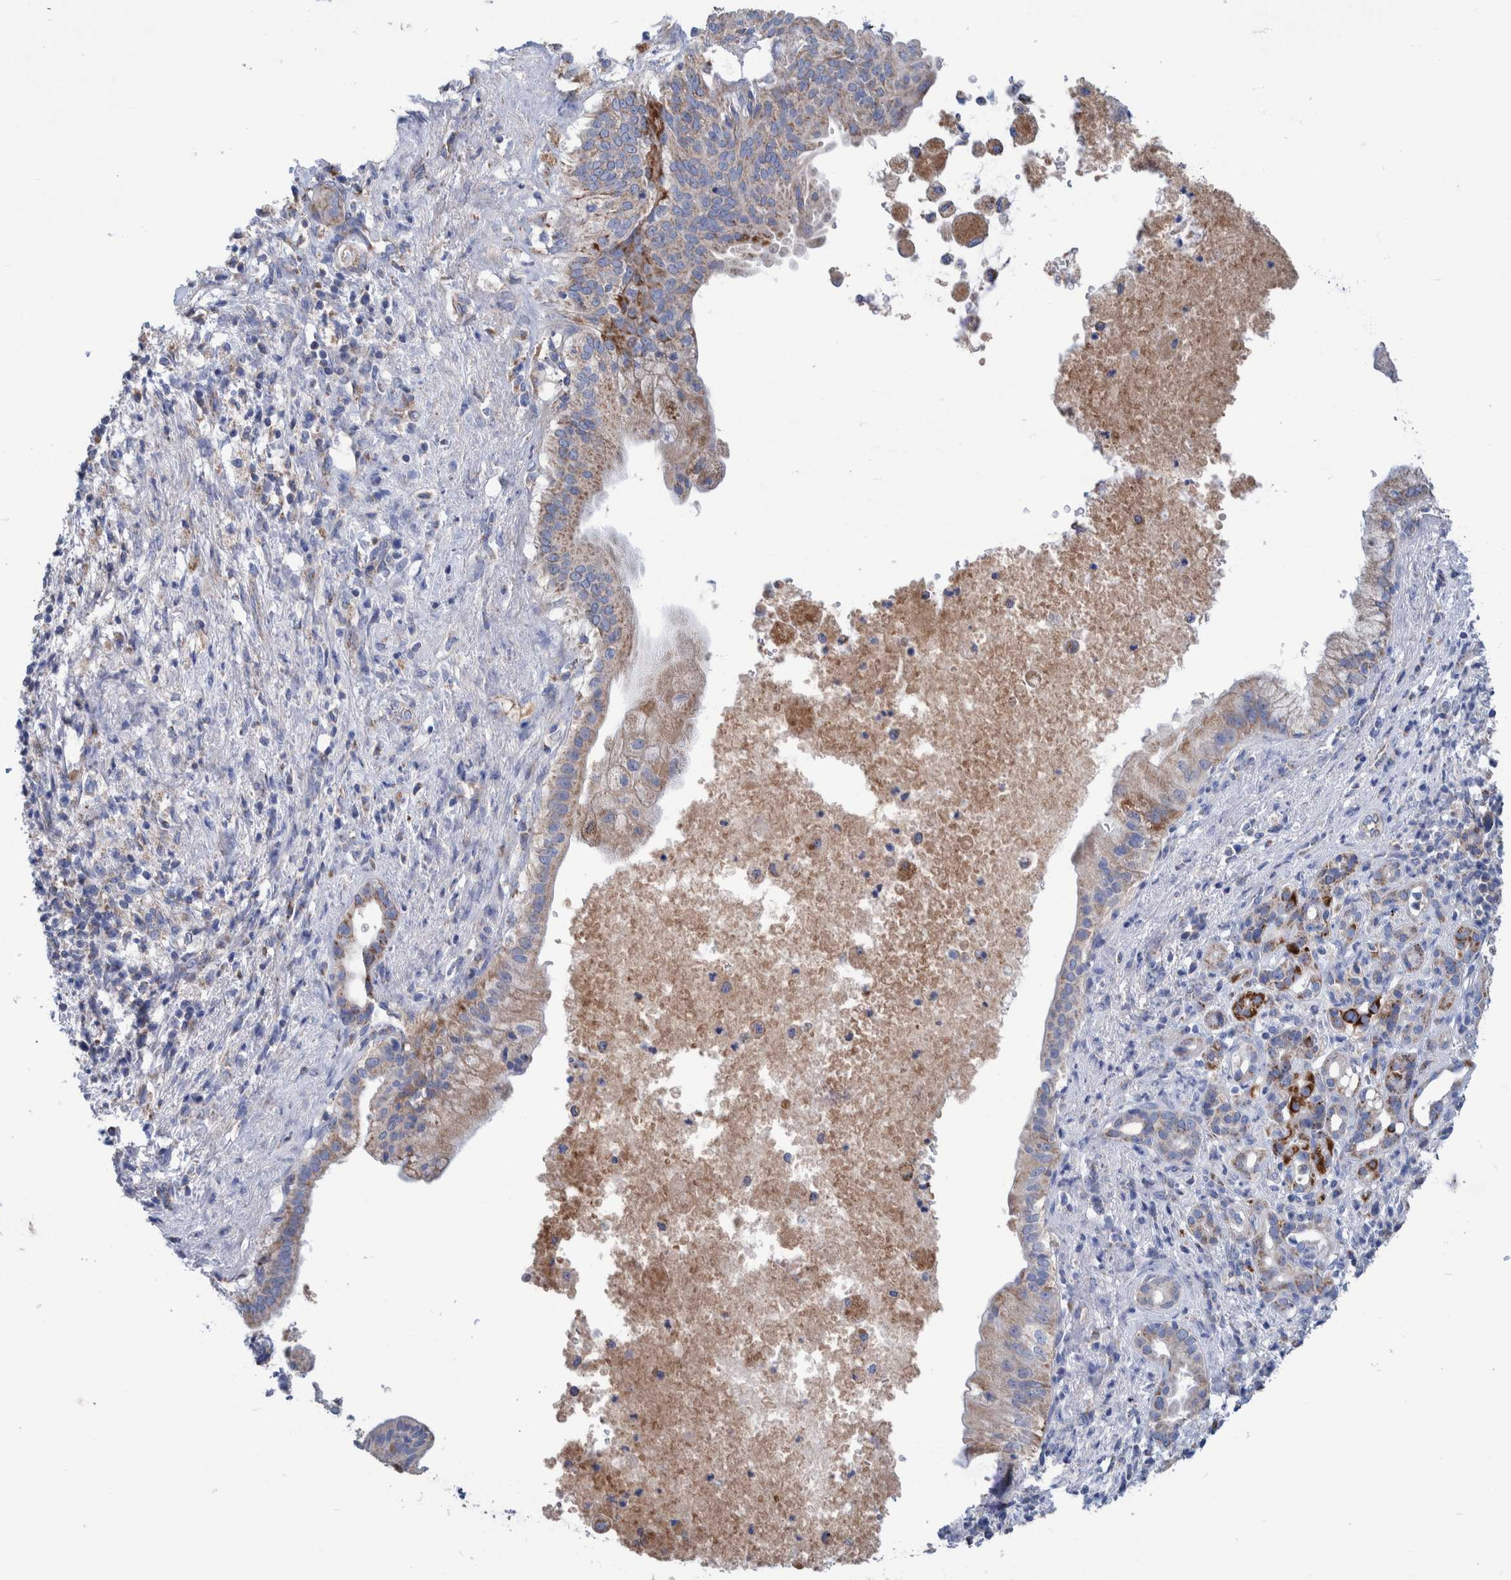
{"staining": {"intensity": "moderate", "quantity": ">75%", "location": "cytoplasmic/membranous"}, "tissue": "pancreatic cancer", "cell_type": "Tumor cells", "image_type": "cancer", "snomed": [{"axis": "morphology", "description": "Adenocarcinoma, NOS"}, {"axis": "topography", "description": "Pancreas"}], "caption": "IHC of human pancreatic cancer exhibits medium levels of moderate cytoplasmic/membranous staining in about >75% of tumor cells. Nuclei are stained in blue.", "gene": "DECR1", "patient": {"sex": "female", "age": 78}}